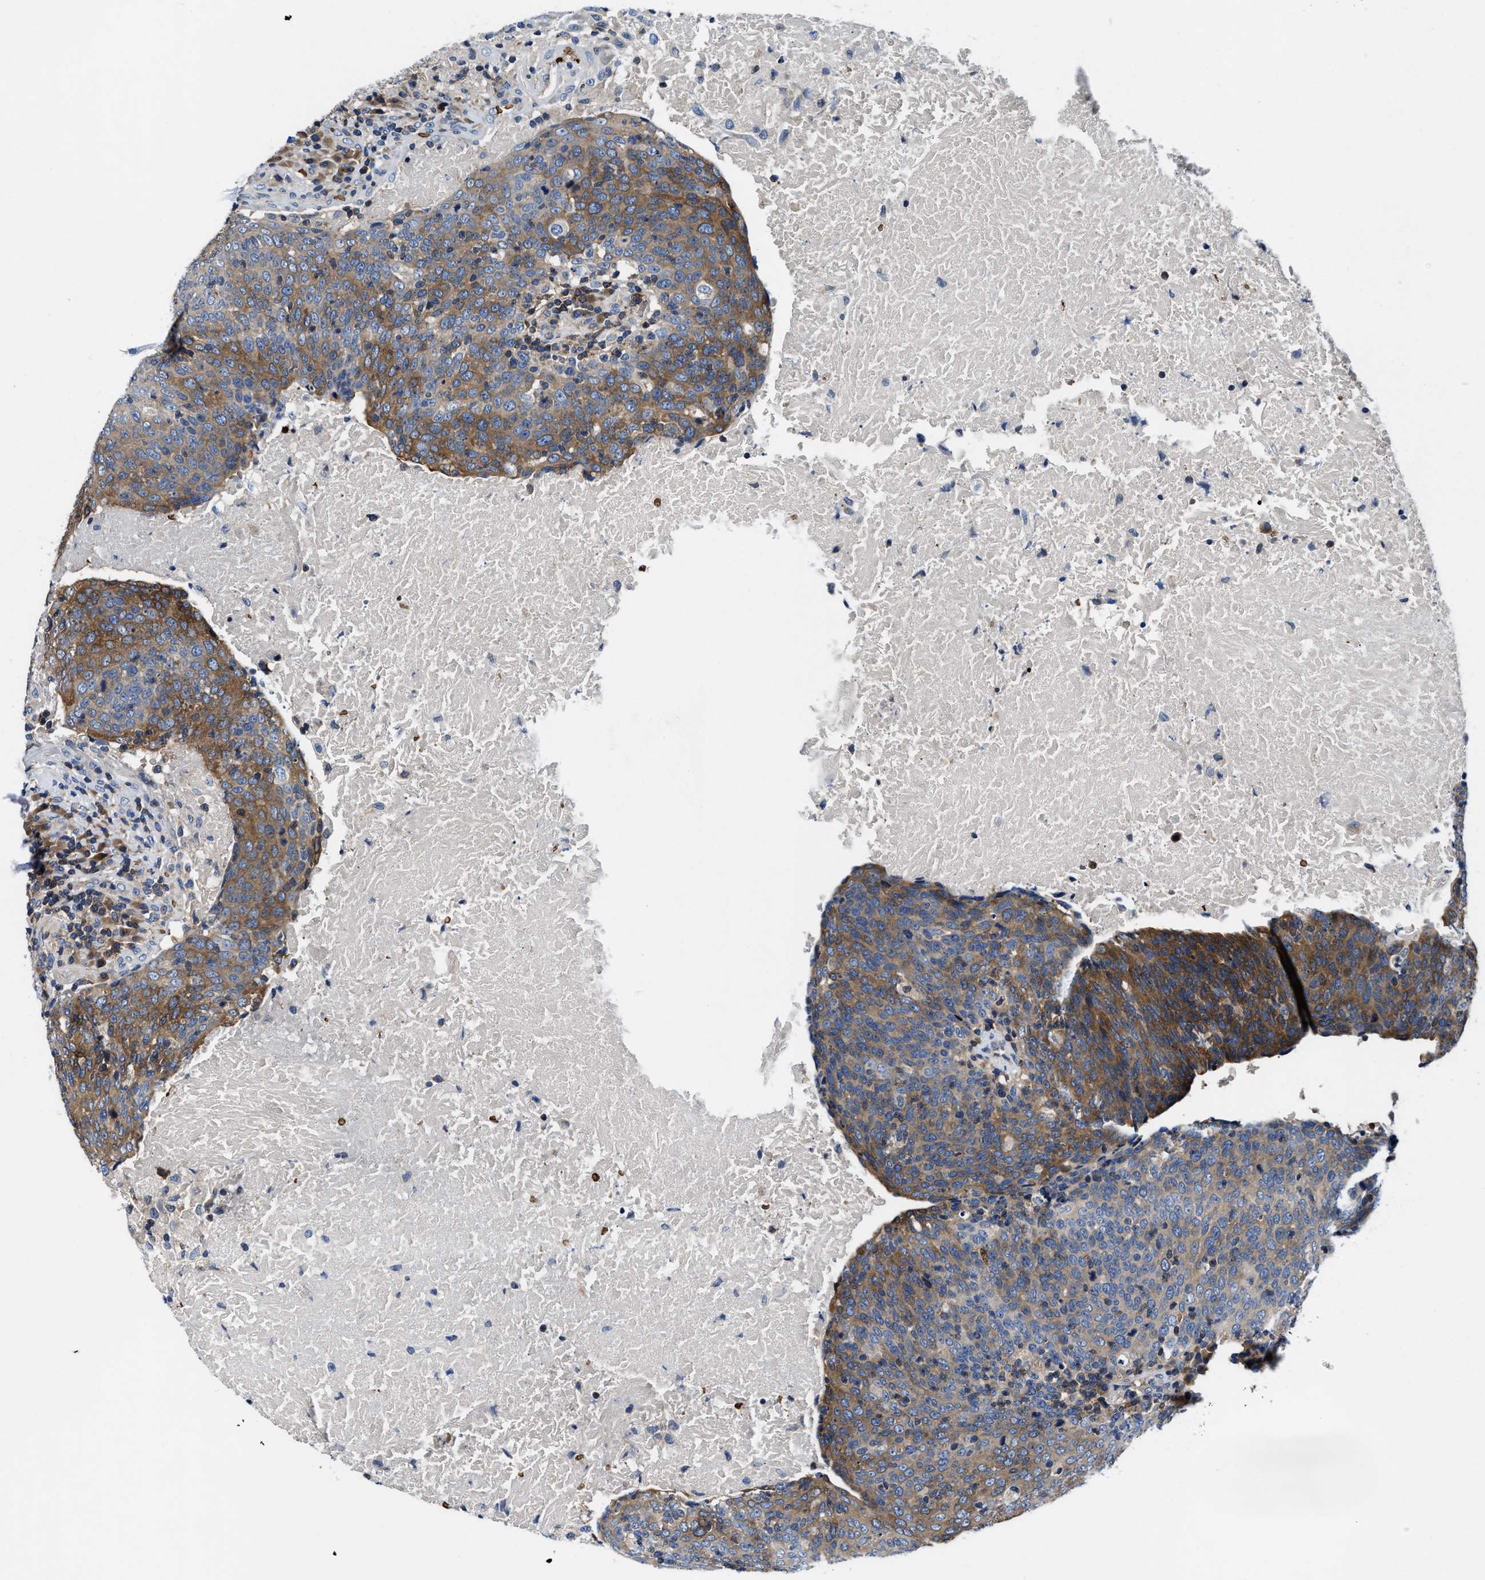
{"staining": {"intensity": "moderate", "quantity": ">75%", "location": "cytoplasmic/membranous"}, "tissue": "head and neck cancer", "cell_type": "Tumor cells", "image_type": "cancer", "snomed": [{"axis": "morphology", "description": "Squamous cell carcinoma, NOS"}, {"axis": "morphology", "description": "Squamous cell carcinoma, metastatic, NOS"}, {"axis": "topography", "description": "Lymph node"}, {"axis": "topography", "description": "Head-Neck"}], "caption": "A medium amount of moderate cytoplasmic/membranous staining is identified in approximately >75% of tumor cells in head and neck squamous cell carcinoma tissue.", "gene": "PHLPP1", "patient": {"sex": "male", "age": 62}}